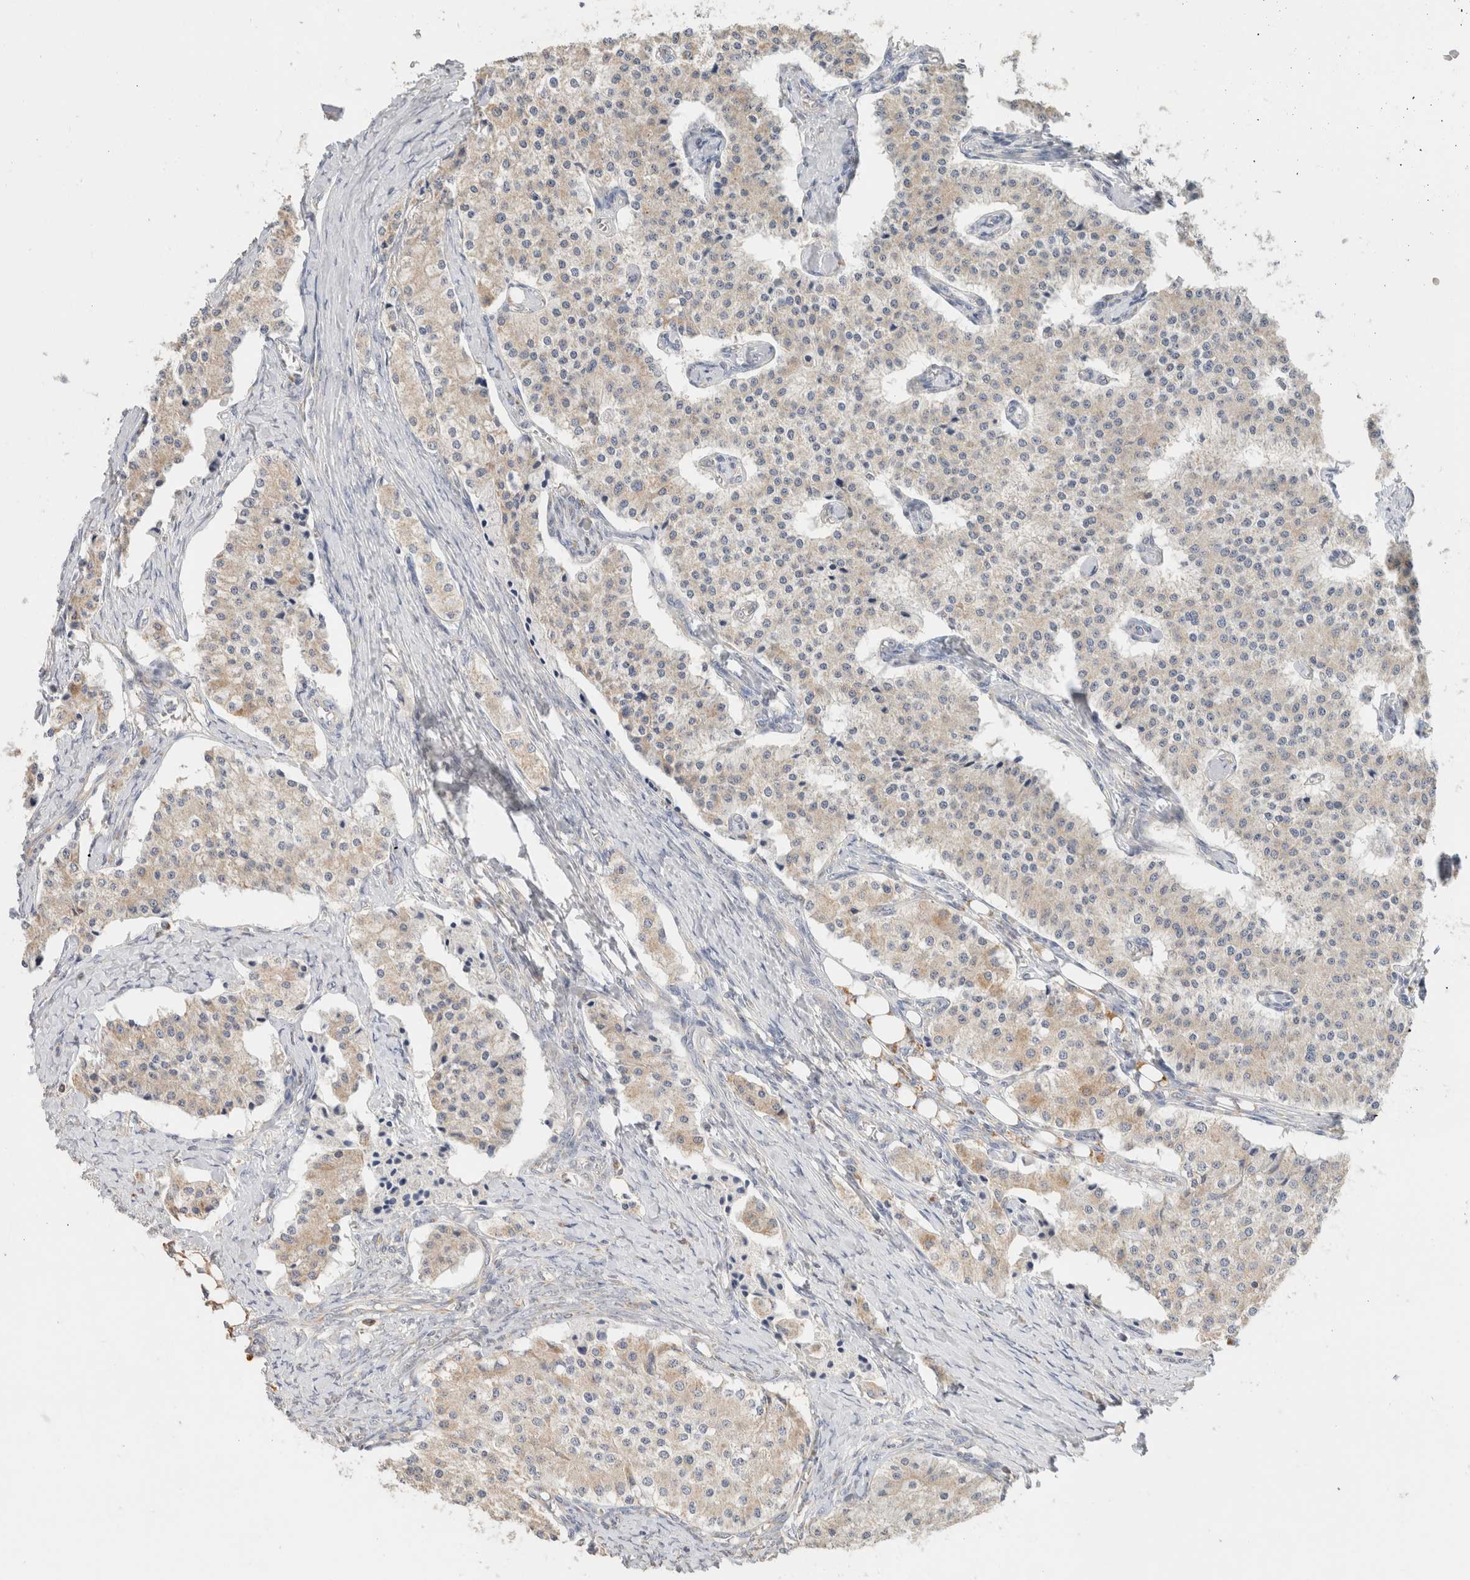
{"staining": {"intensity": "weak", "quantity": "<25%", "location": "cytoplasmic/membranous"}, "tissue": "carcinoid", "cell_type": "Tumor cells", "image_type": "cancer", "snomed": [{"axis": "morphology", "description": "Carcinoid, malignant, NOS"}, {"axis": "topography", "description": "Colon"}], "caption": "Tumor cells are negative for protein expression in human malignant carcinoid. (DAB immunohistochemistry (IHC) with hematoxylin counter stain).", "gene": "CA13", "patient": {"sex": "female", "age": 52}}